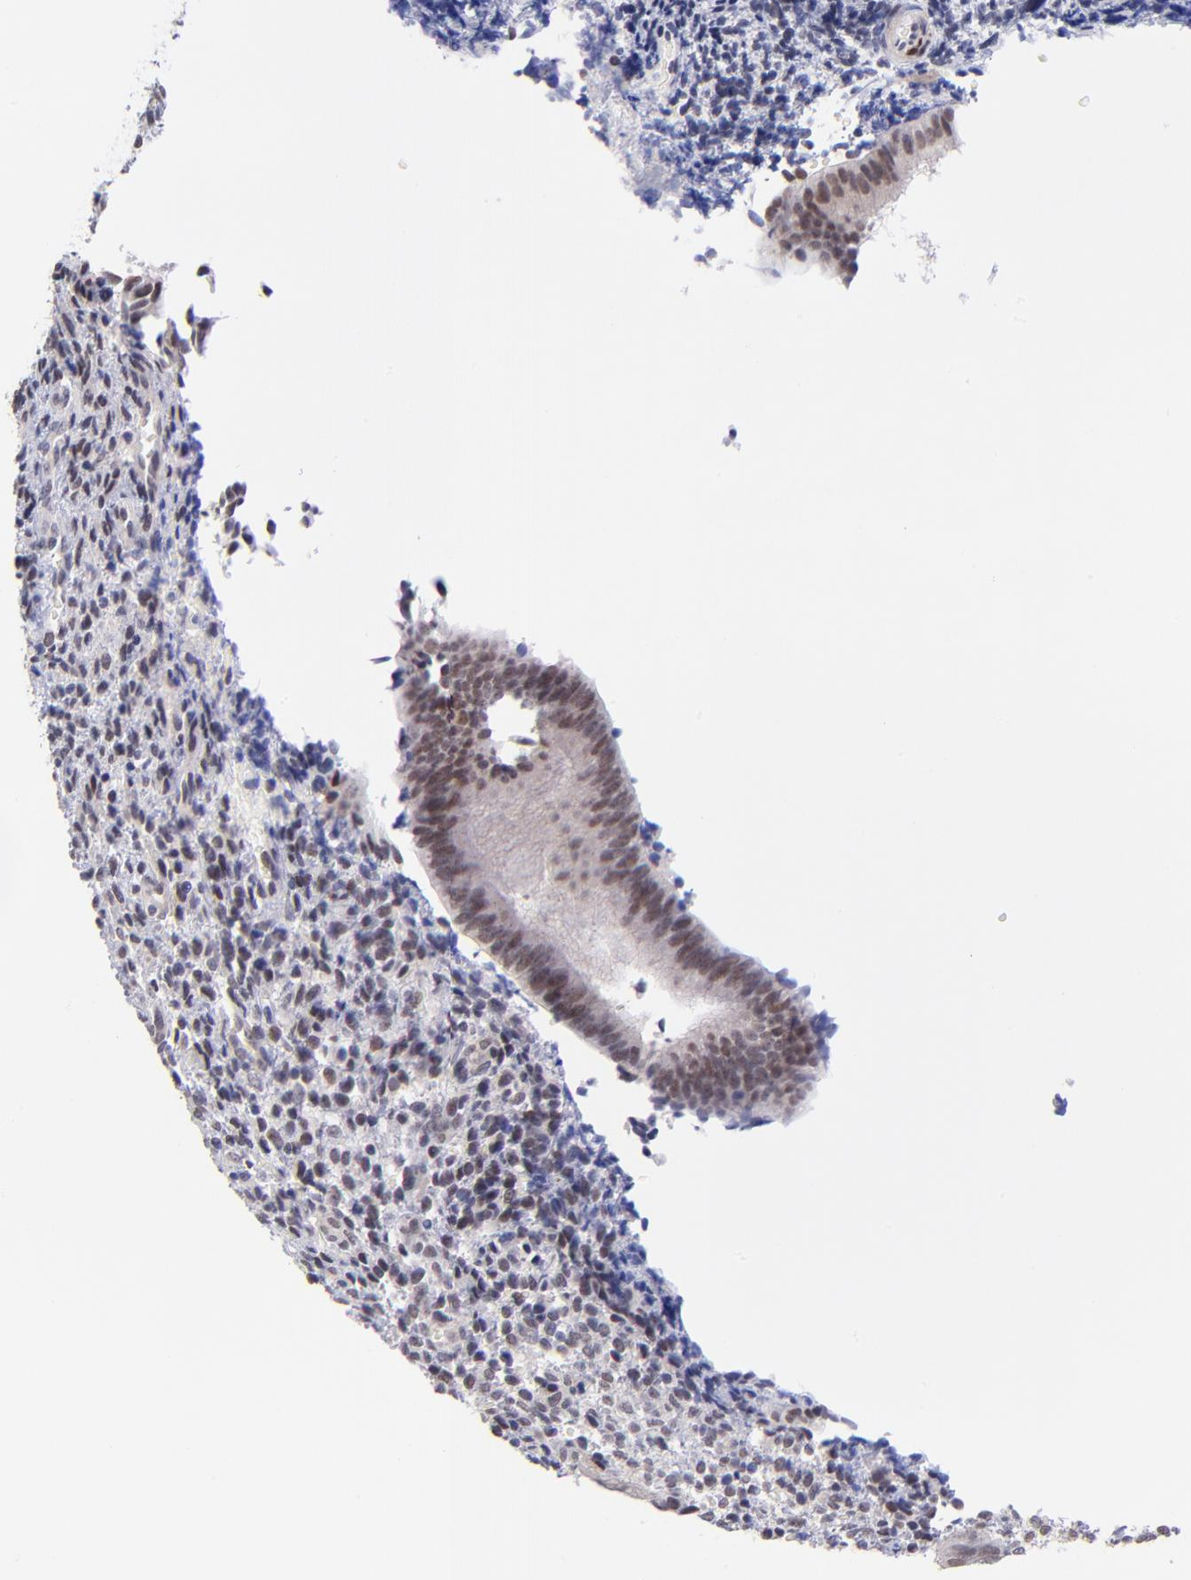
{"staining": {"intensity": "weak", "quantity": "25%-75%", "location": "nuclear"}, "tissue": "endometrium", "cell_type": "Cells in endometrial stroma", "image_type": "normal", "snomed": [{"axis": "morphology", "description": "Normal tissue, NOS"}, {"axis": "topography", "description": "Uterus"}, {"axis": "topography", "description": "Endometrium"}], "caption": "IHC image of benign endometrium: human endometrium stained using immunohistochemistry reveals low levels of weak protein expression localized specifically in the nuclear of cells in endometrial stroma, appearing as a nuclear brown color.", "gene": "SOX6", "patient": {"sex": "female", "age": 33}}